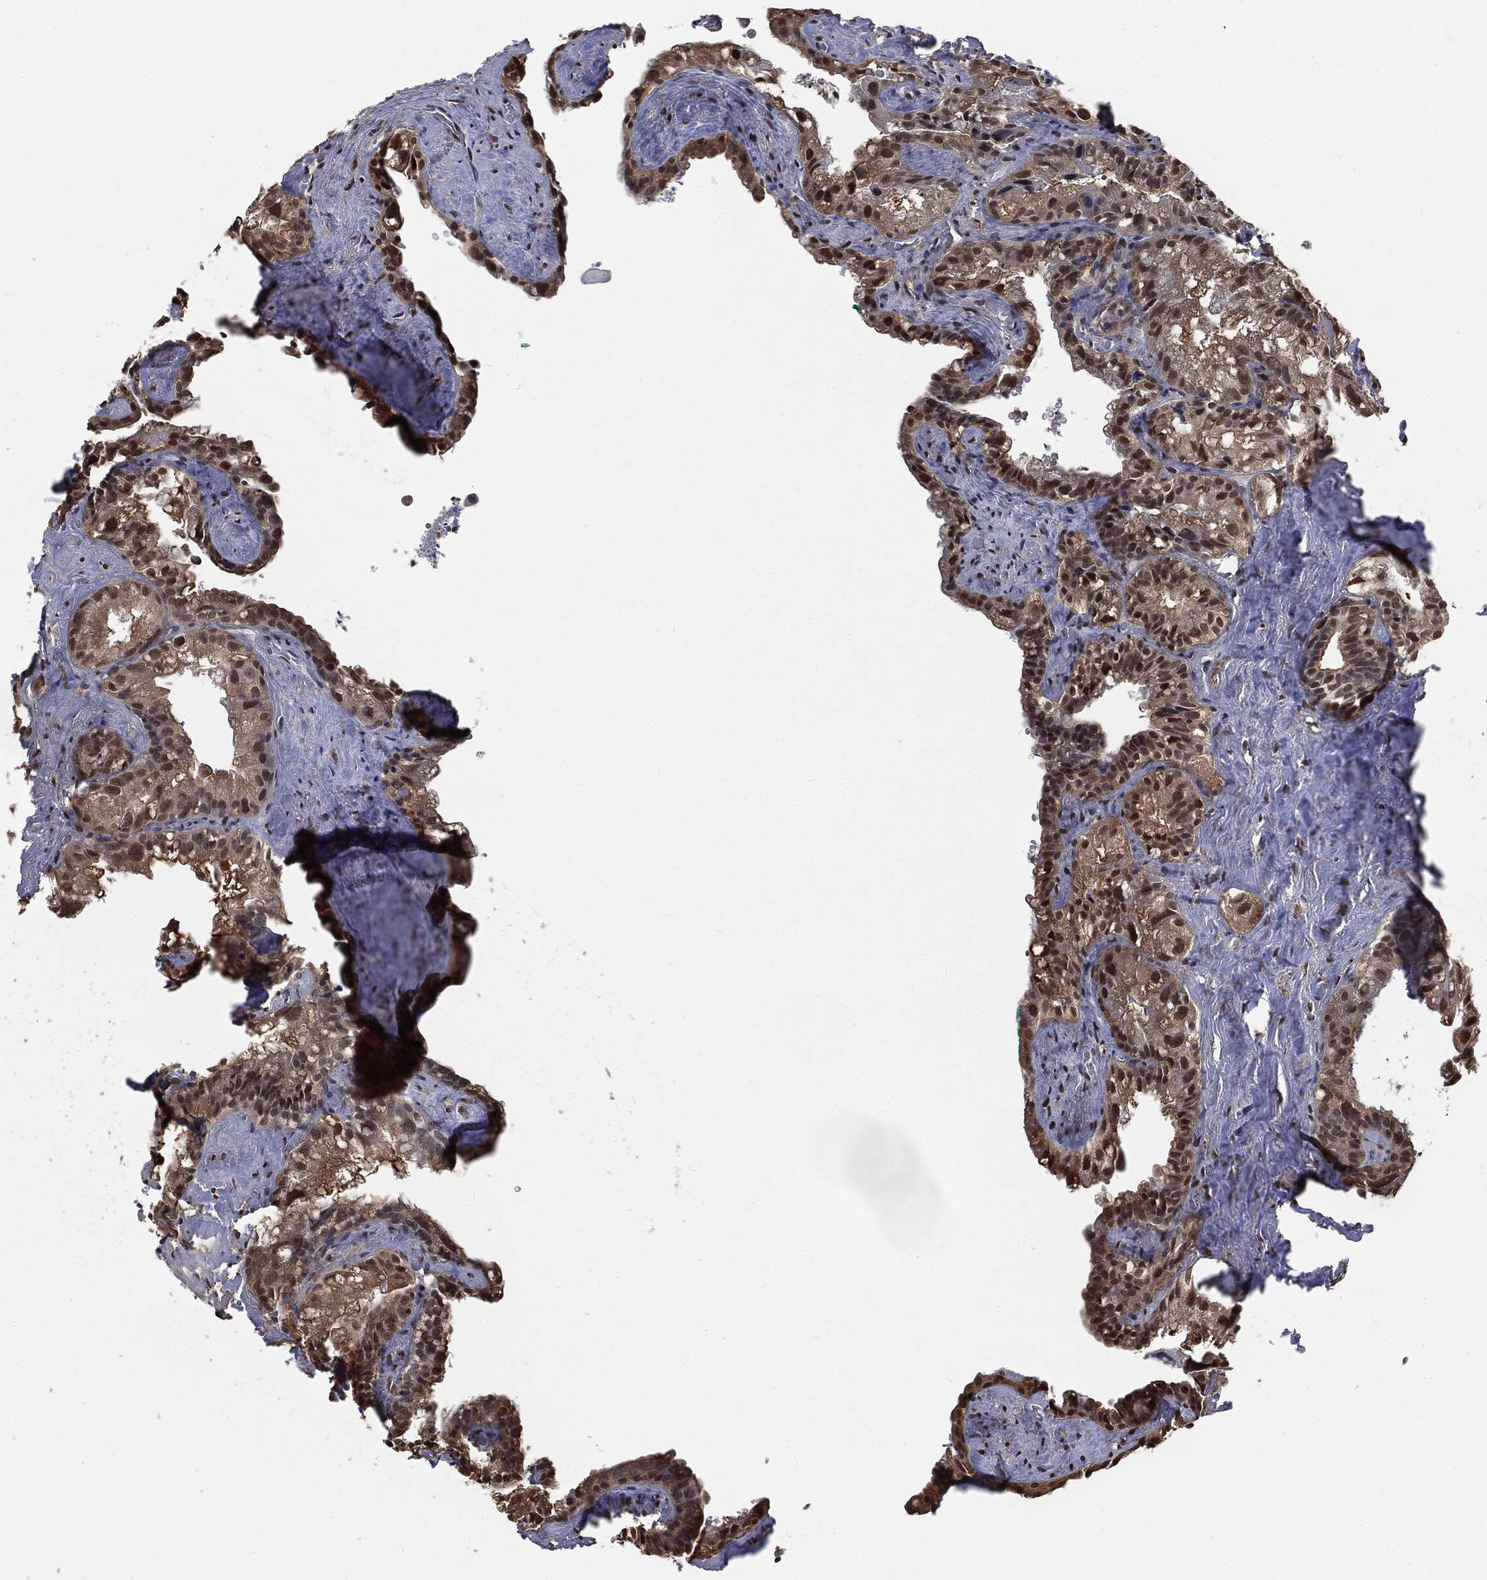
{"staining": {"intensity": "strong", "quantity": "25%-75%", "location": "cytoplasmic/membranous,nuclear"}, "tissue": "seminal vesicle", "cell_type": "Glandular cells", "image_type": "normal", "snomed": [{"axis": "morphology", "description": "Normal tissue, NOS"}, {"axis": "topography", "description": "Seminal veicle"}], "caption": "A brown stain shows strong cytoplasmic/membranous,nuclear staining of a protein in glandular cells of unremarkable human seminal vesicle.", "gene": "SHLD2", "patient": {"sex": "male", "age": 72}}